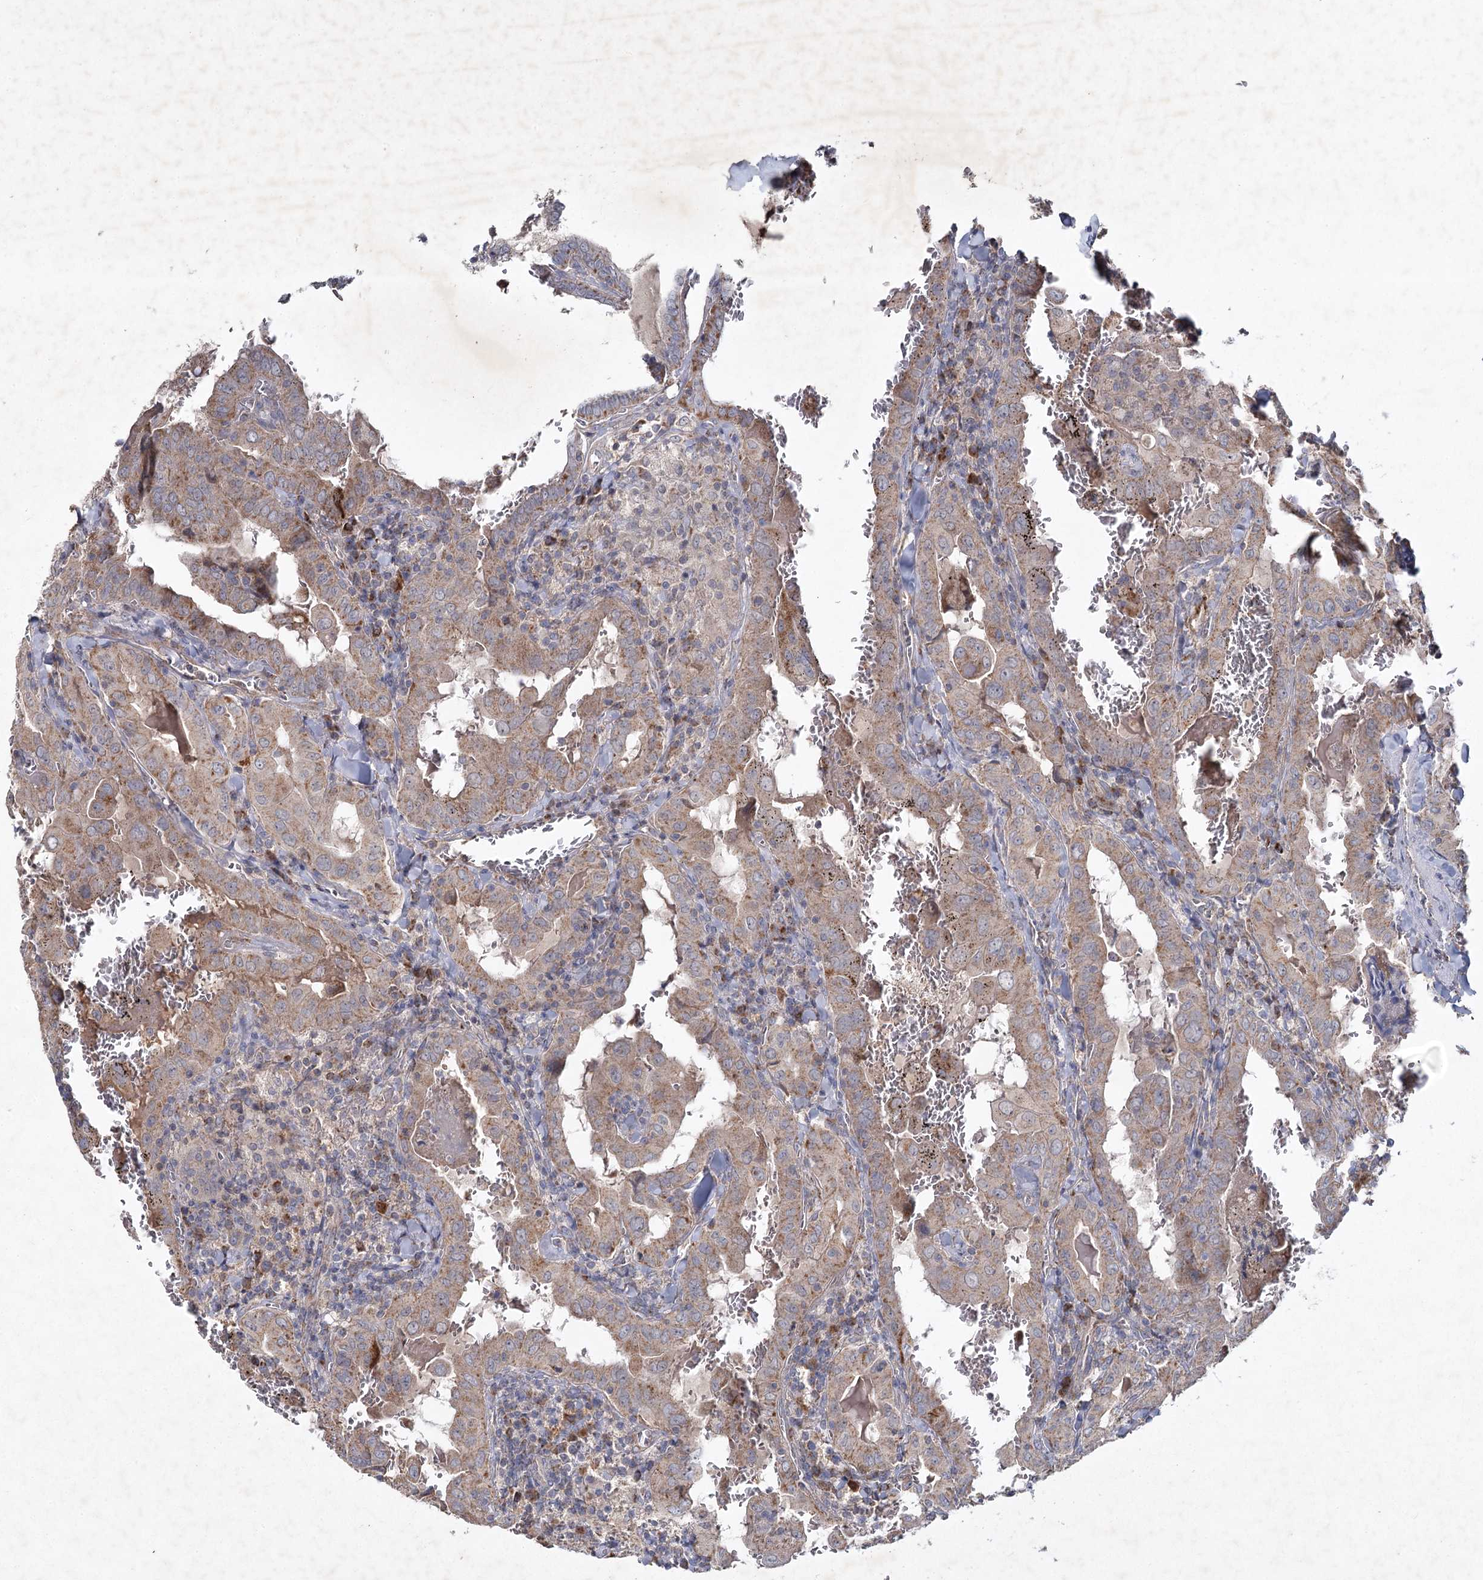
{"staining": {"intensity": "strong", "quantity": "25%-75%", "location": "cytoplasmic/membranous"}, "tissue": "thyroid cancer", "cell_type": "Tumor cells", "image_type": "cancer", "snomed": [{"axis": "morphology", "description": "Papillary adenocarcinoma, NOS"}, {"axis": "topography", "description": "Thyroid gland"}], "caption": "Immunohistochemical staining of human thyroid cancer (papillary adenocarcinoma) reveals strong cytoplasmic/membranous protein staining in approximately 25%-75% of tumor cells. Using DAB (3,3'-diaminobenzidine) (brown) and hematoxylin (blue) stains, captured at high magnification using brightfield microscopy.", "gene": "MRPL44", "patient": {"sex": "female", "age": 72}}